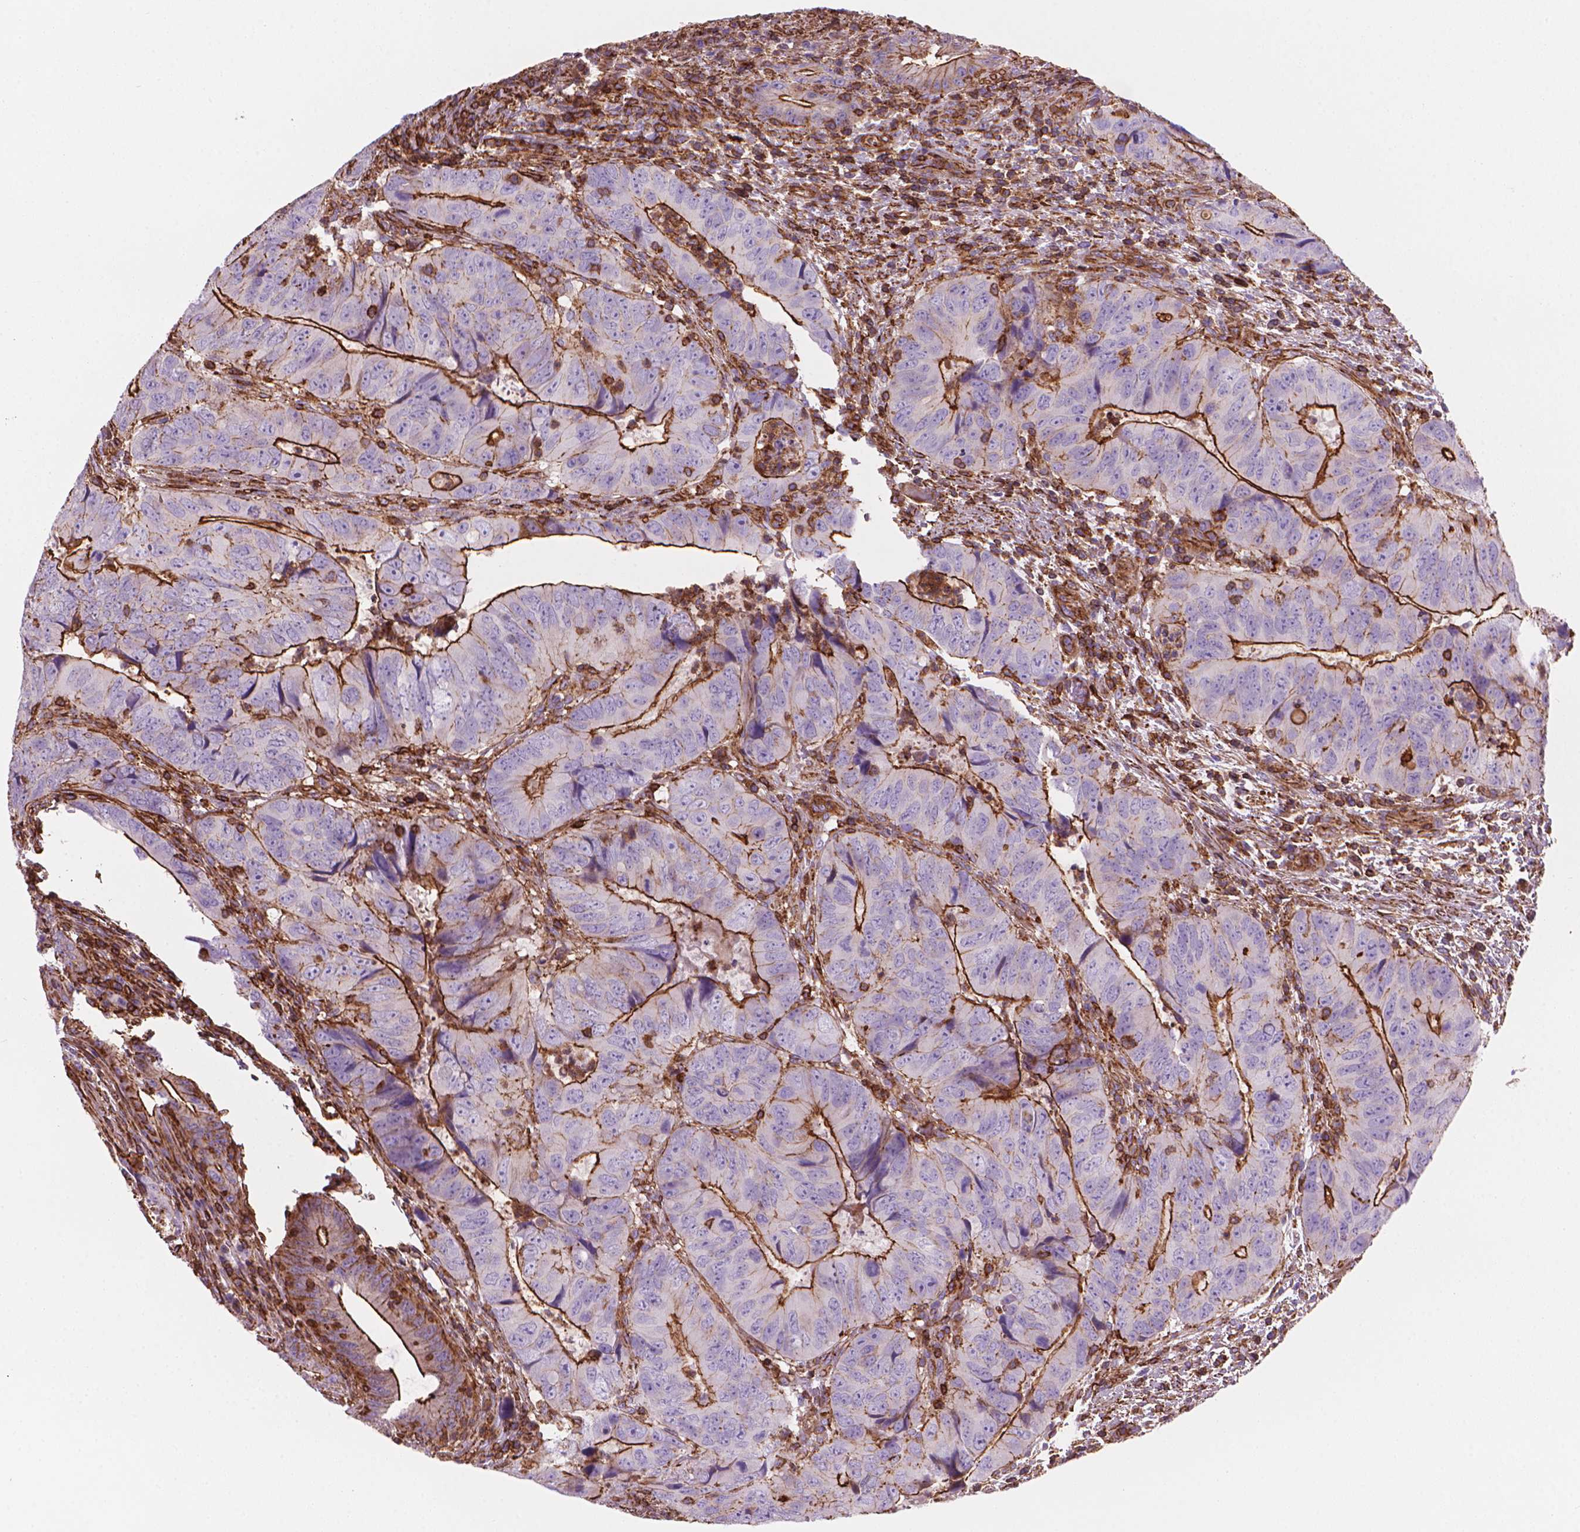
{"staining": {"intensity": "strong", "quantity": "25%-75%", "location": "cytoplasmic/membranous"}, "tissue": "colorectal cancer", "cell_type": "Tumor cells", "image_type": "cancer", "snomed": [{"axis": "morphology", "description": "Adenocarcinoma, NOS"}, {"axis": "topography", "description": "Colon"}], "caption": "Adenocarcinoma (colorectal) tissue reveals strong cytoplasmic/membranous expression in about 25%-75% of tumor cells, visualized by immunohistochemistry. (IHC, brightfield microscopy, high magnification).", "gene": "PATJ", "patient": {"sex": "male", "age": 79}}